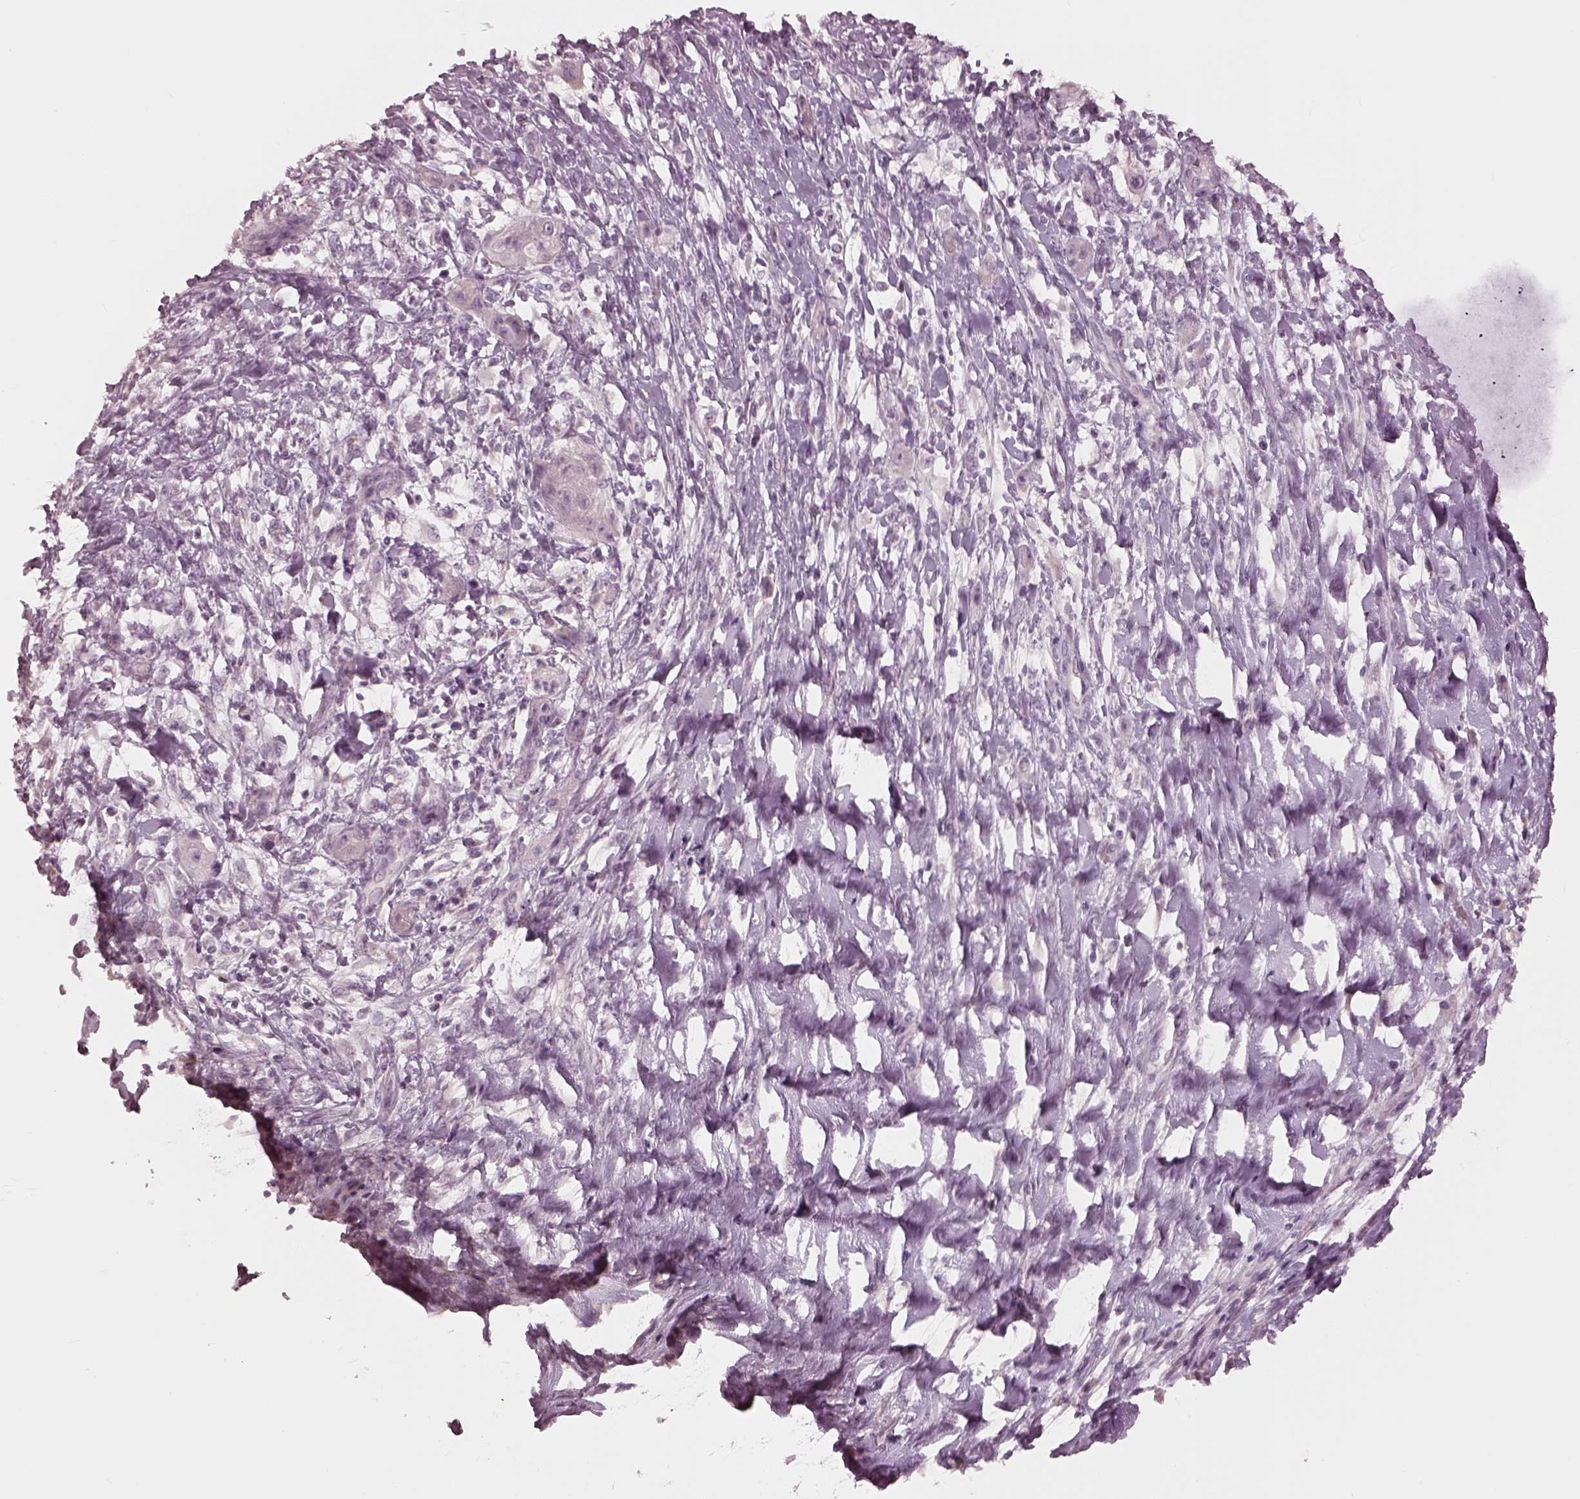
{"staining": {"intensity": "negative", "quantity": "none", "location": "none"}, "tissue": "skin cancer", "cell_type": "Tumor cells", "image_type": "cancer", "snomed": [{"axis": "morphology", "description": "Squamous cell carcinoma, NOS"}, {"axis": "topography", "description": "Skin"}], "caption": "An immunohistochemistry micrograph of skin squamous cell carcinoma is shown. There is no staining in tumor cells of skin squamous cell carcinoma.", "gene": "MIA", "patient": {"sex": "male", "age": 62}}